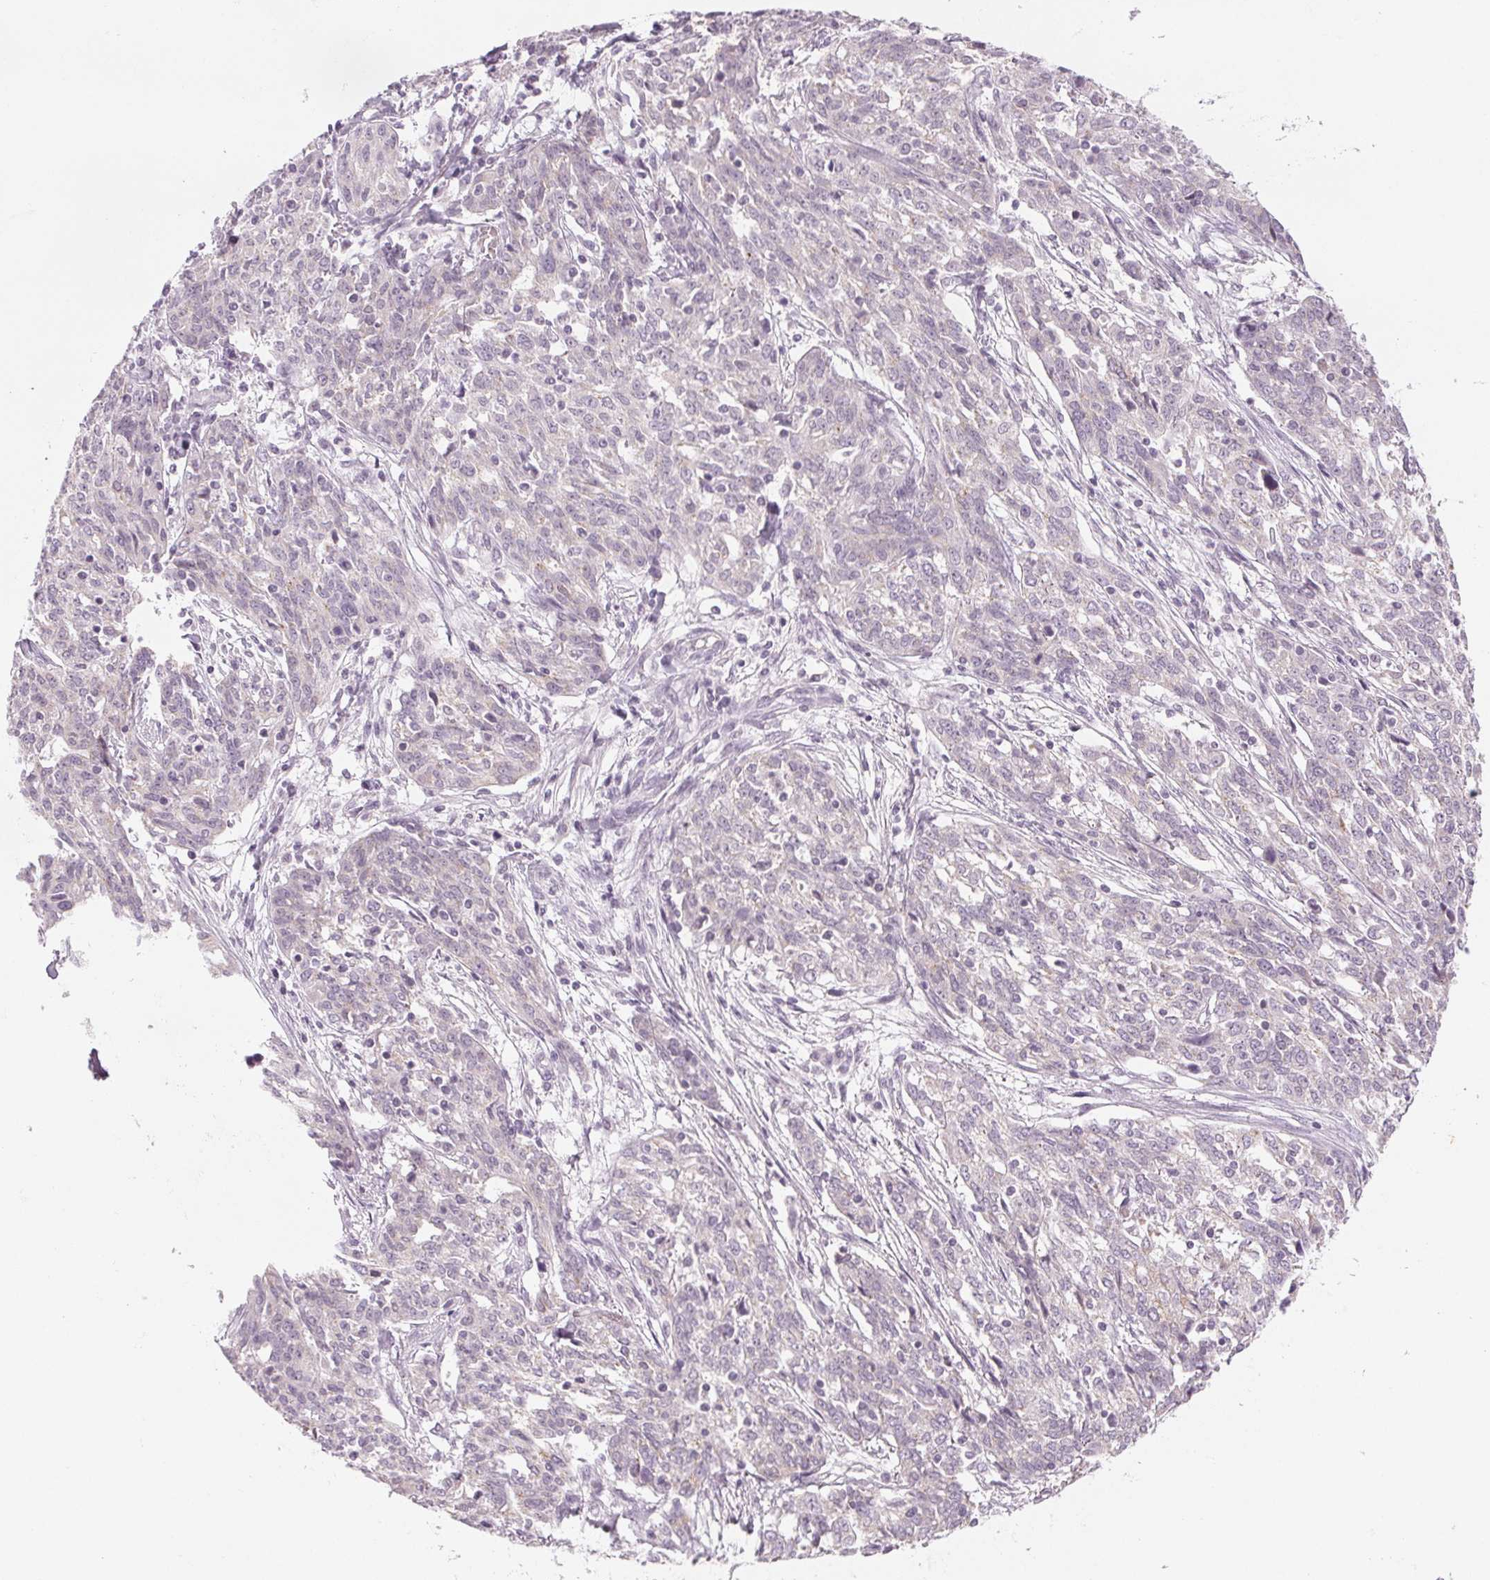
{"staining": {"intensity": "negative", "quantity": "none", "location": "none"}, "tissue": "ovarian cancer", "cell_type": "Tumor cells", "image_type": "cancer", "snomed": [{"axis": "morphology", "description": "Cystadenocarcinoma, serous, NOS"}, {"axis": "topography", "description": "Ovary"}], "caption": "High magnification brightfield microscopy of ovarian cancer (serous cystadenocarcinoma) stained with DAB (brown) and counterstained with hematoxylin (blue): tumor cells show no significant positivity.", "gene": "EHHADH", "patient": {"sex": "female", "age": 67}}